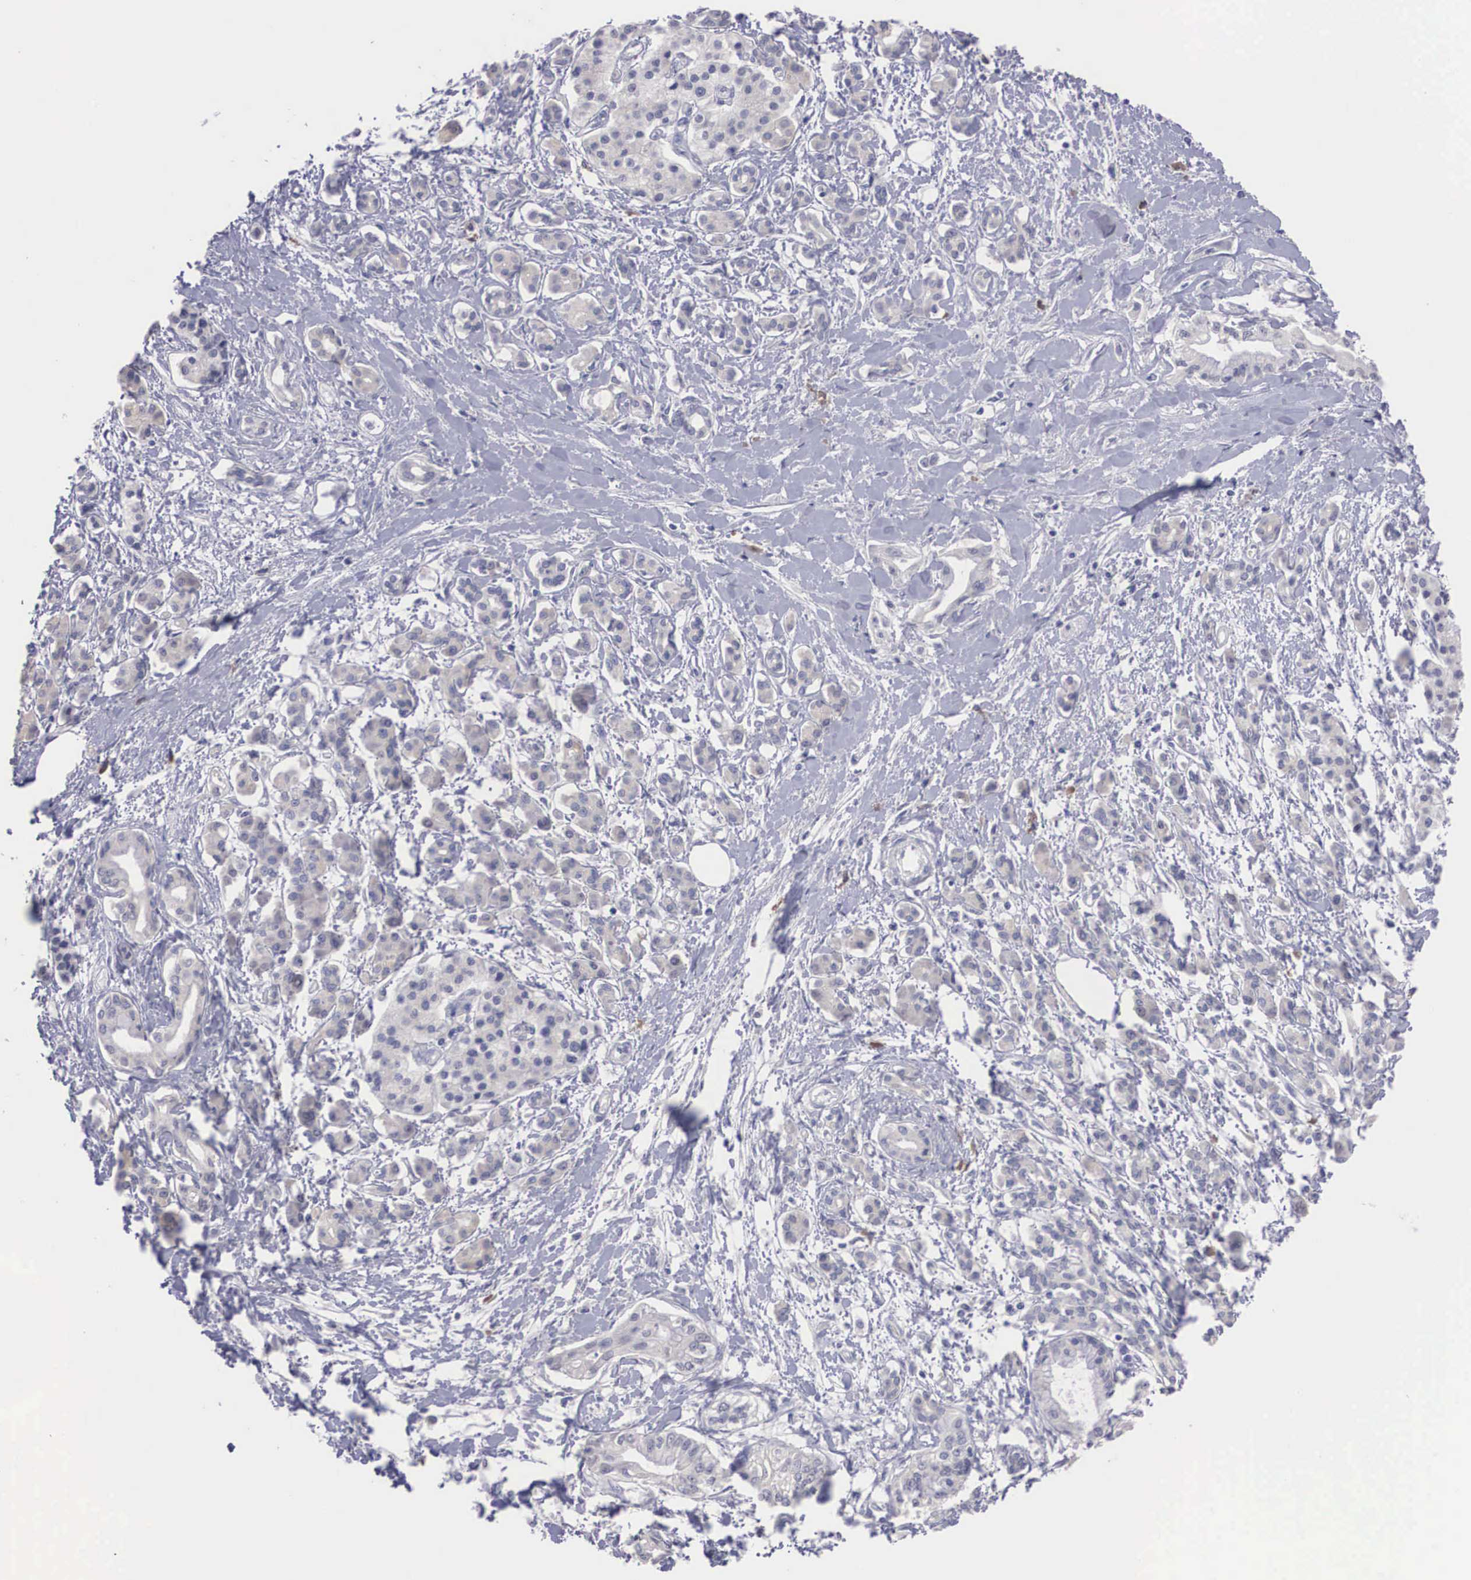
{"staining": {"intensity": "negative", "quantity": "none", "location": "none"}, "tissue": "pancreatic cancer", "cell_type": "Tumor cells", "image_type": "cancer", "snomed": [{"axis": "morphology", "description": "Adenocarcinoma, NOS"}, {"axis": "topography", "description": "Pancreas"}], "caption": "Tumor cells are negative for brown protein staining in pancreatic cancer.", "gene": "REPS2", "patient": {"sex": "female", "age": 64}}